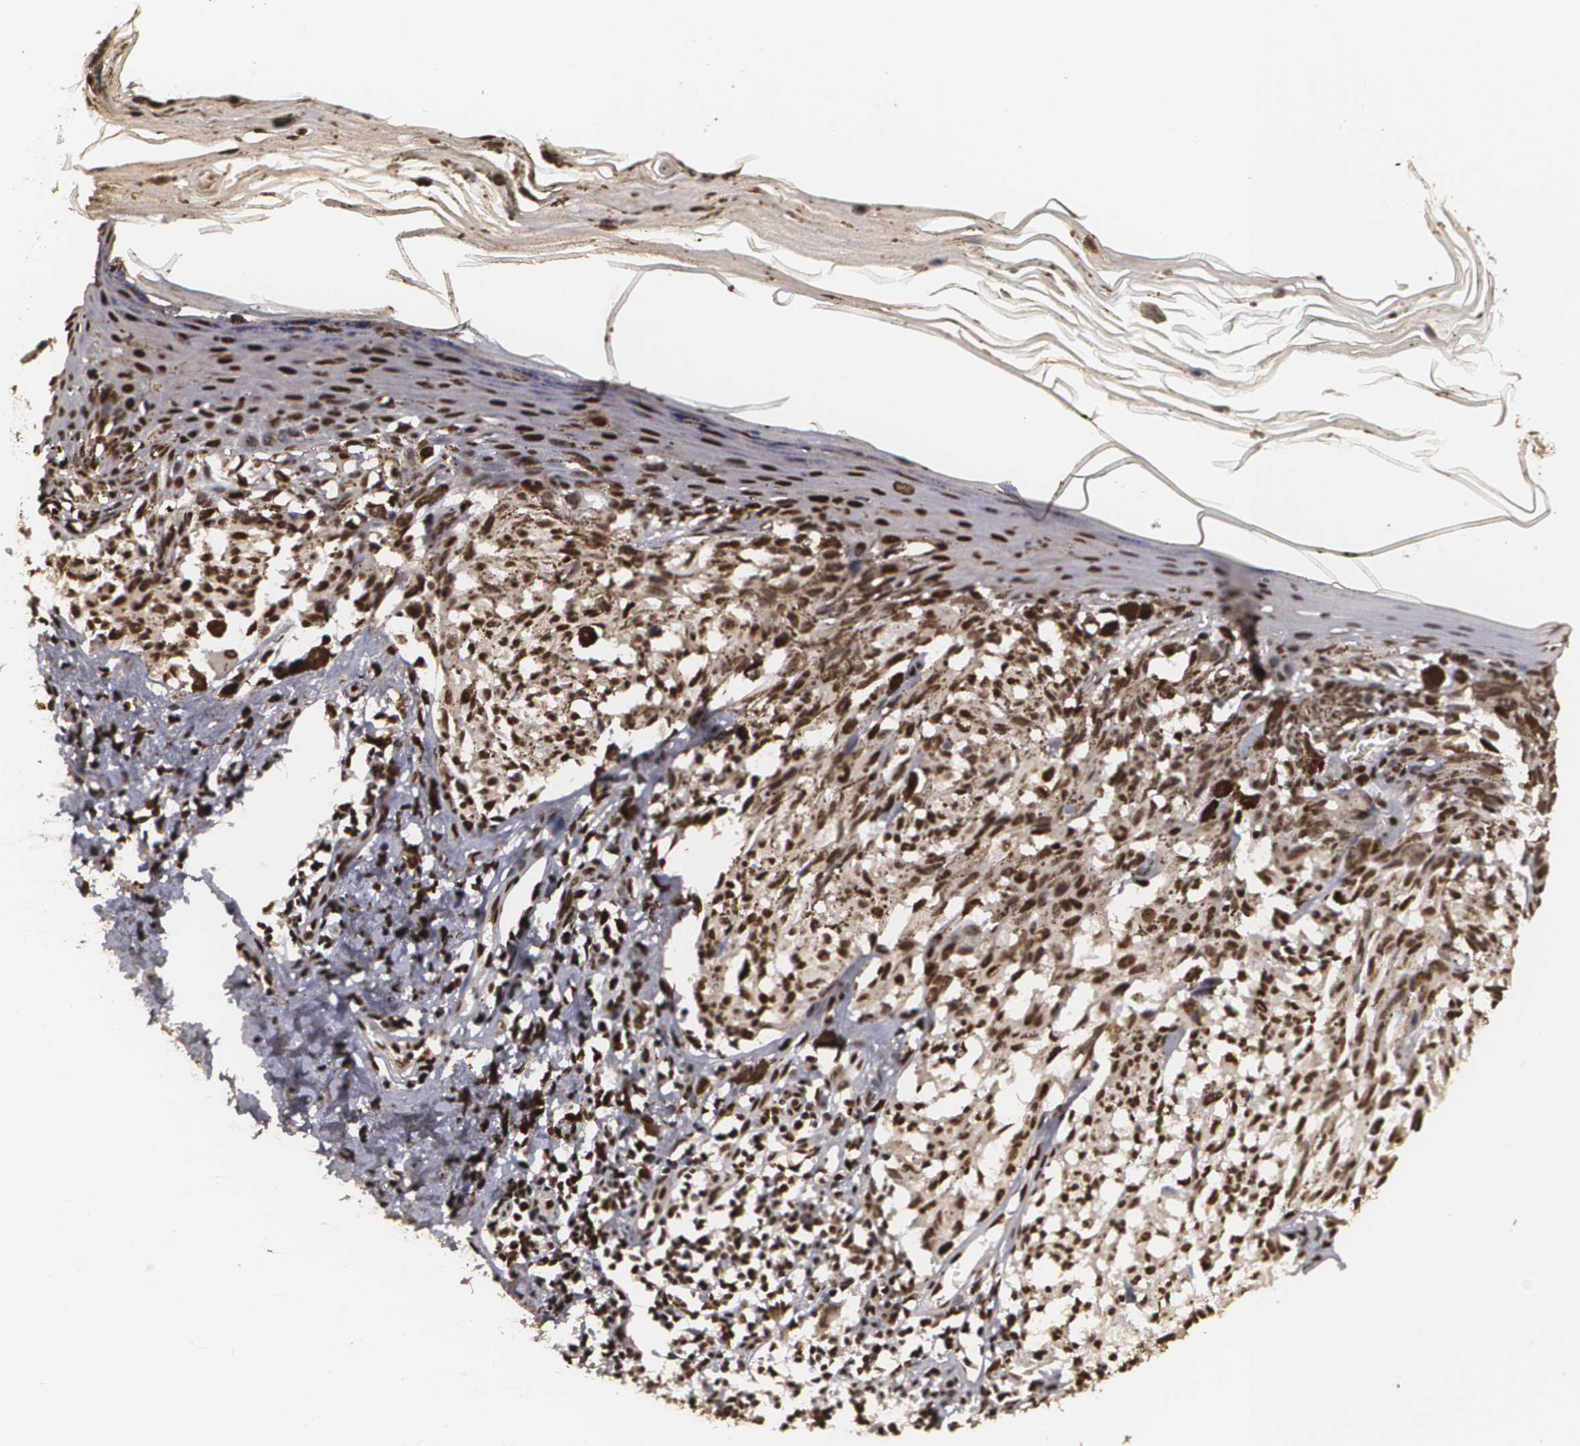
{"staining": {"intensity": "strong", "quantity": ">75%", "location": "cytoplasmic/membranous,nuclear"}, "tissue": "melanoma", "cell_type": "Tumor cells", "image_type": "cancer", "snomed": [{"axis": "morphology", "description": "Malignant melanoma, NOS"}, {"axis": "topography", "description": "Skin"}], "caption": "Immunohistochemistry staining of malignant melanoma, which displays high levels of strong cytoplasmic/membranous and nuclear positivity in approximately >75% of tumor cells indicating strong cytoplasmic/membranous and nuclear protein expression. The staining was performed using DAB (3,3'-diaminobenzidine) (brown) for protein detection and nuclei were counterstained in hematoxylin (blue).", "gene": "RCOR1", "patient": {"sex": "female", "age": 72}}